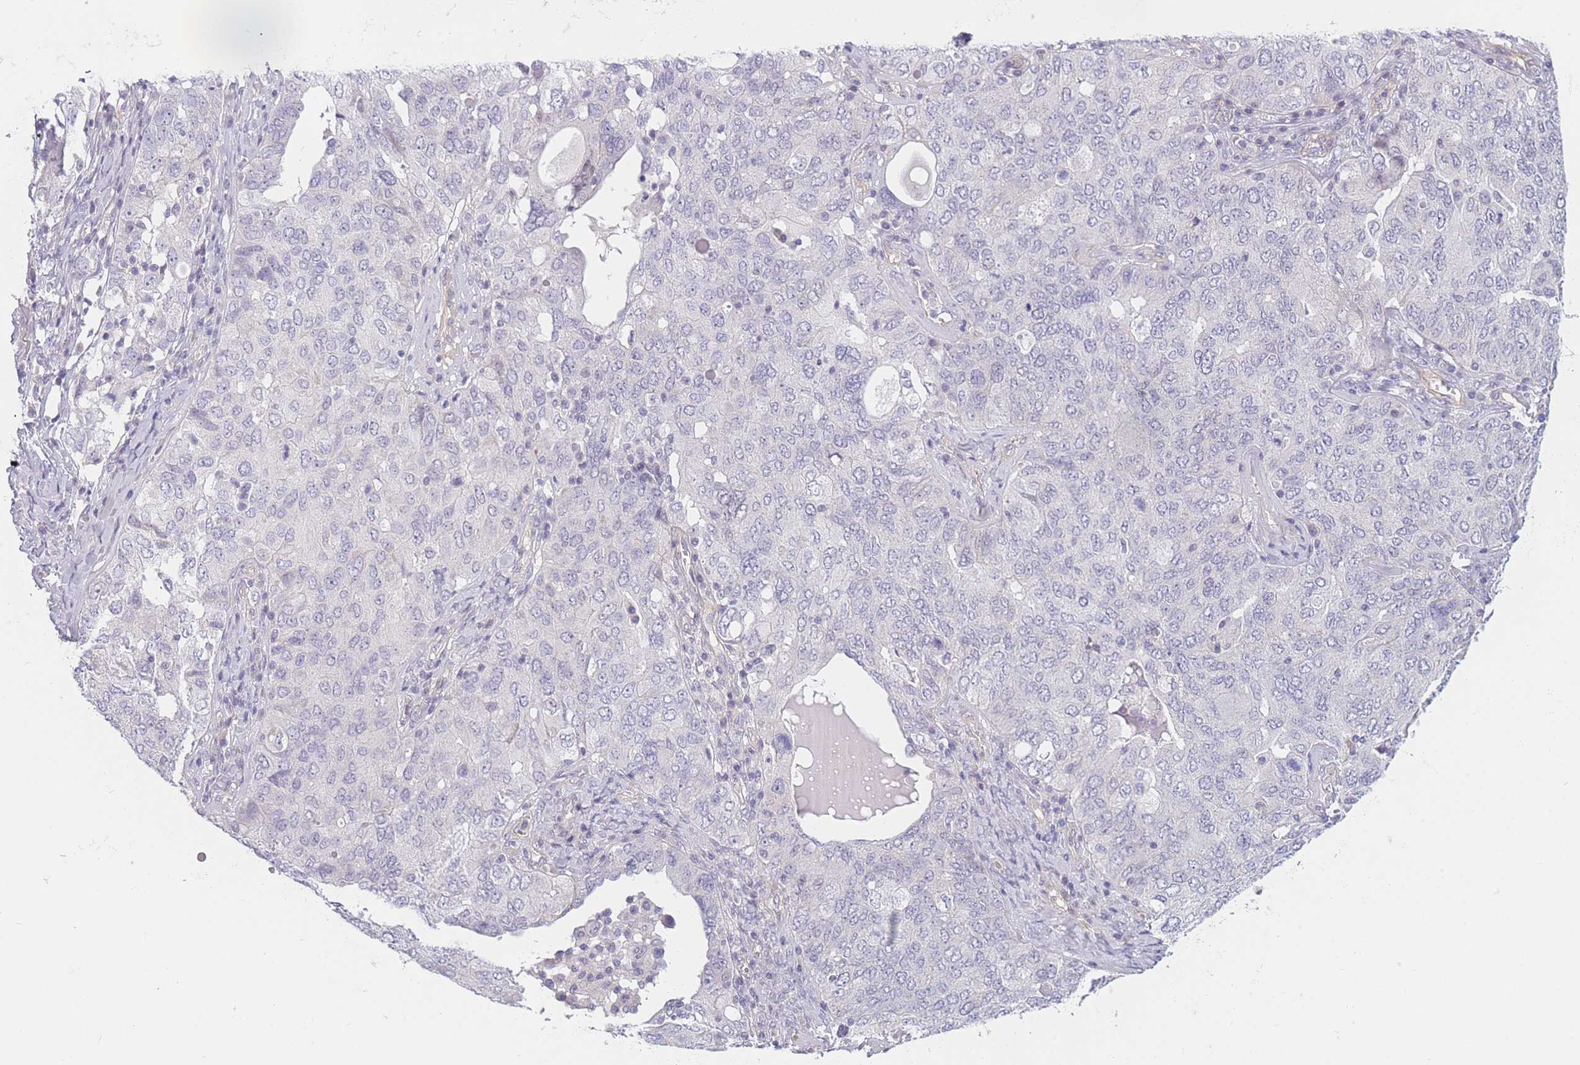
{"staining": {"intensity": "negative", "quantity": "none", "location": "none"}, "tissue": "ovarian cancer", "cell_type": "Tumor cells", "image_type": "cancer", "snomed": [{"axis": "morphology", "description": "Carcinoma, endometroid"}, {"axis": "topography", "description": "Ovary"}], "caption": "The image demonstrates no significant positivity in tumor cells of ovarian endometroid carcinoma. (Immunohistochemistry, brightfield microscopy, high magnification).", "gene": "SLC7A6", "patient": {"sex": "female", "age": 62}}